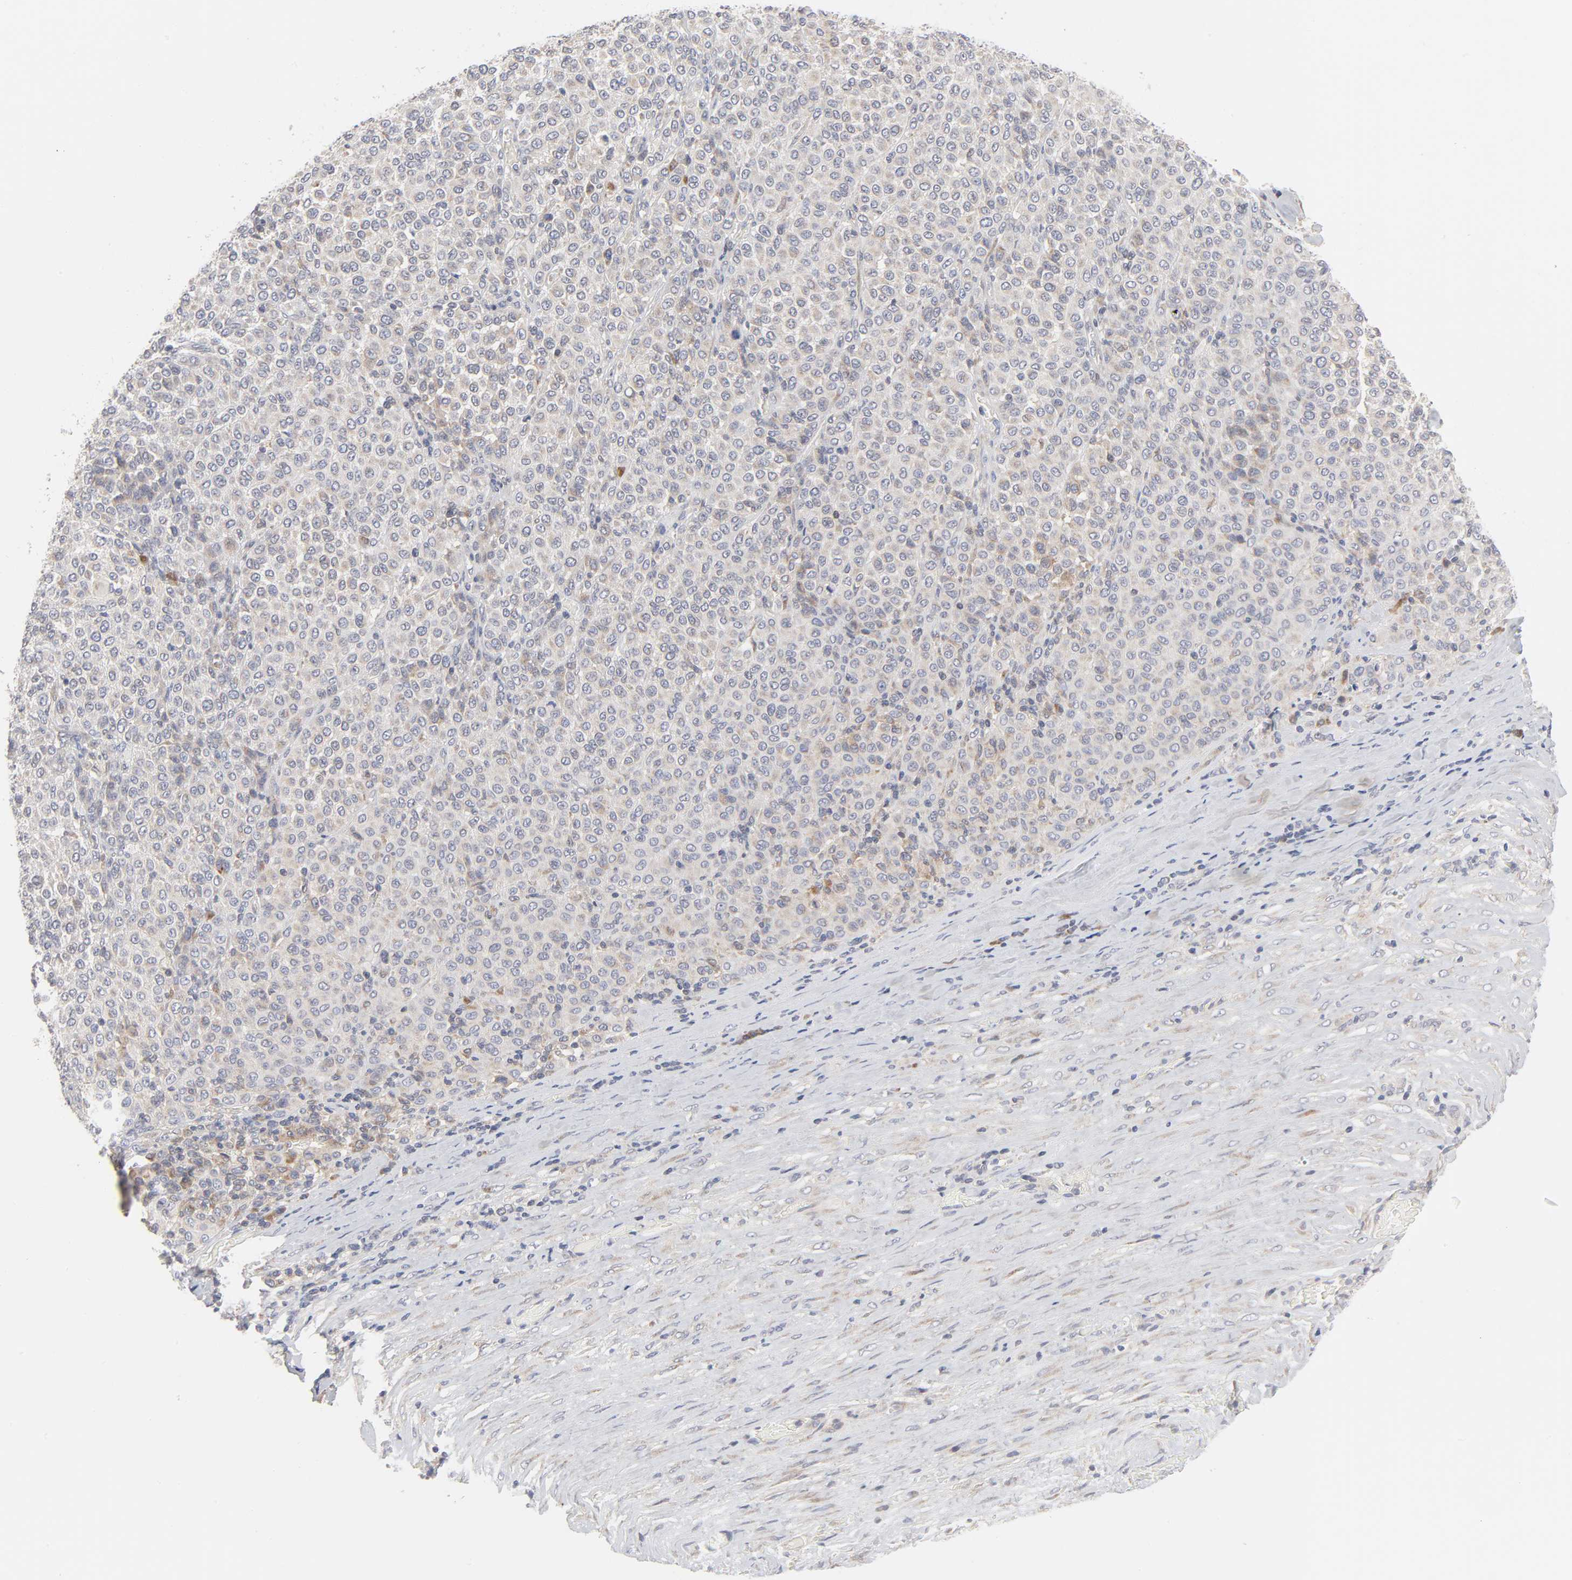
{"staining": {"intensity": "weak", "quantity": "25%-75%", "location": "cytoplasmic/membranous"}, "tissue": "melanoma", "cell_type": "Tumor cells", "image_type": "cancer", "snomed": [{"axis": "morphology", "description": "Malignant melanoma, Metastatic site"}, {"axis": "topography", "description": "Pancreas"}], "caption": "Immunohistochemical staining of human malignant melanoma (metastatic site) shows low levels of weak cytoplasmic/membranous protein positivity in approximately 25%-75% of tumor cells.", "gene": "IL4R", "patient": {"sex": "female", "age": 30}}